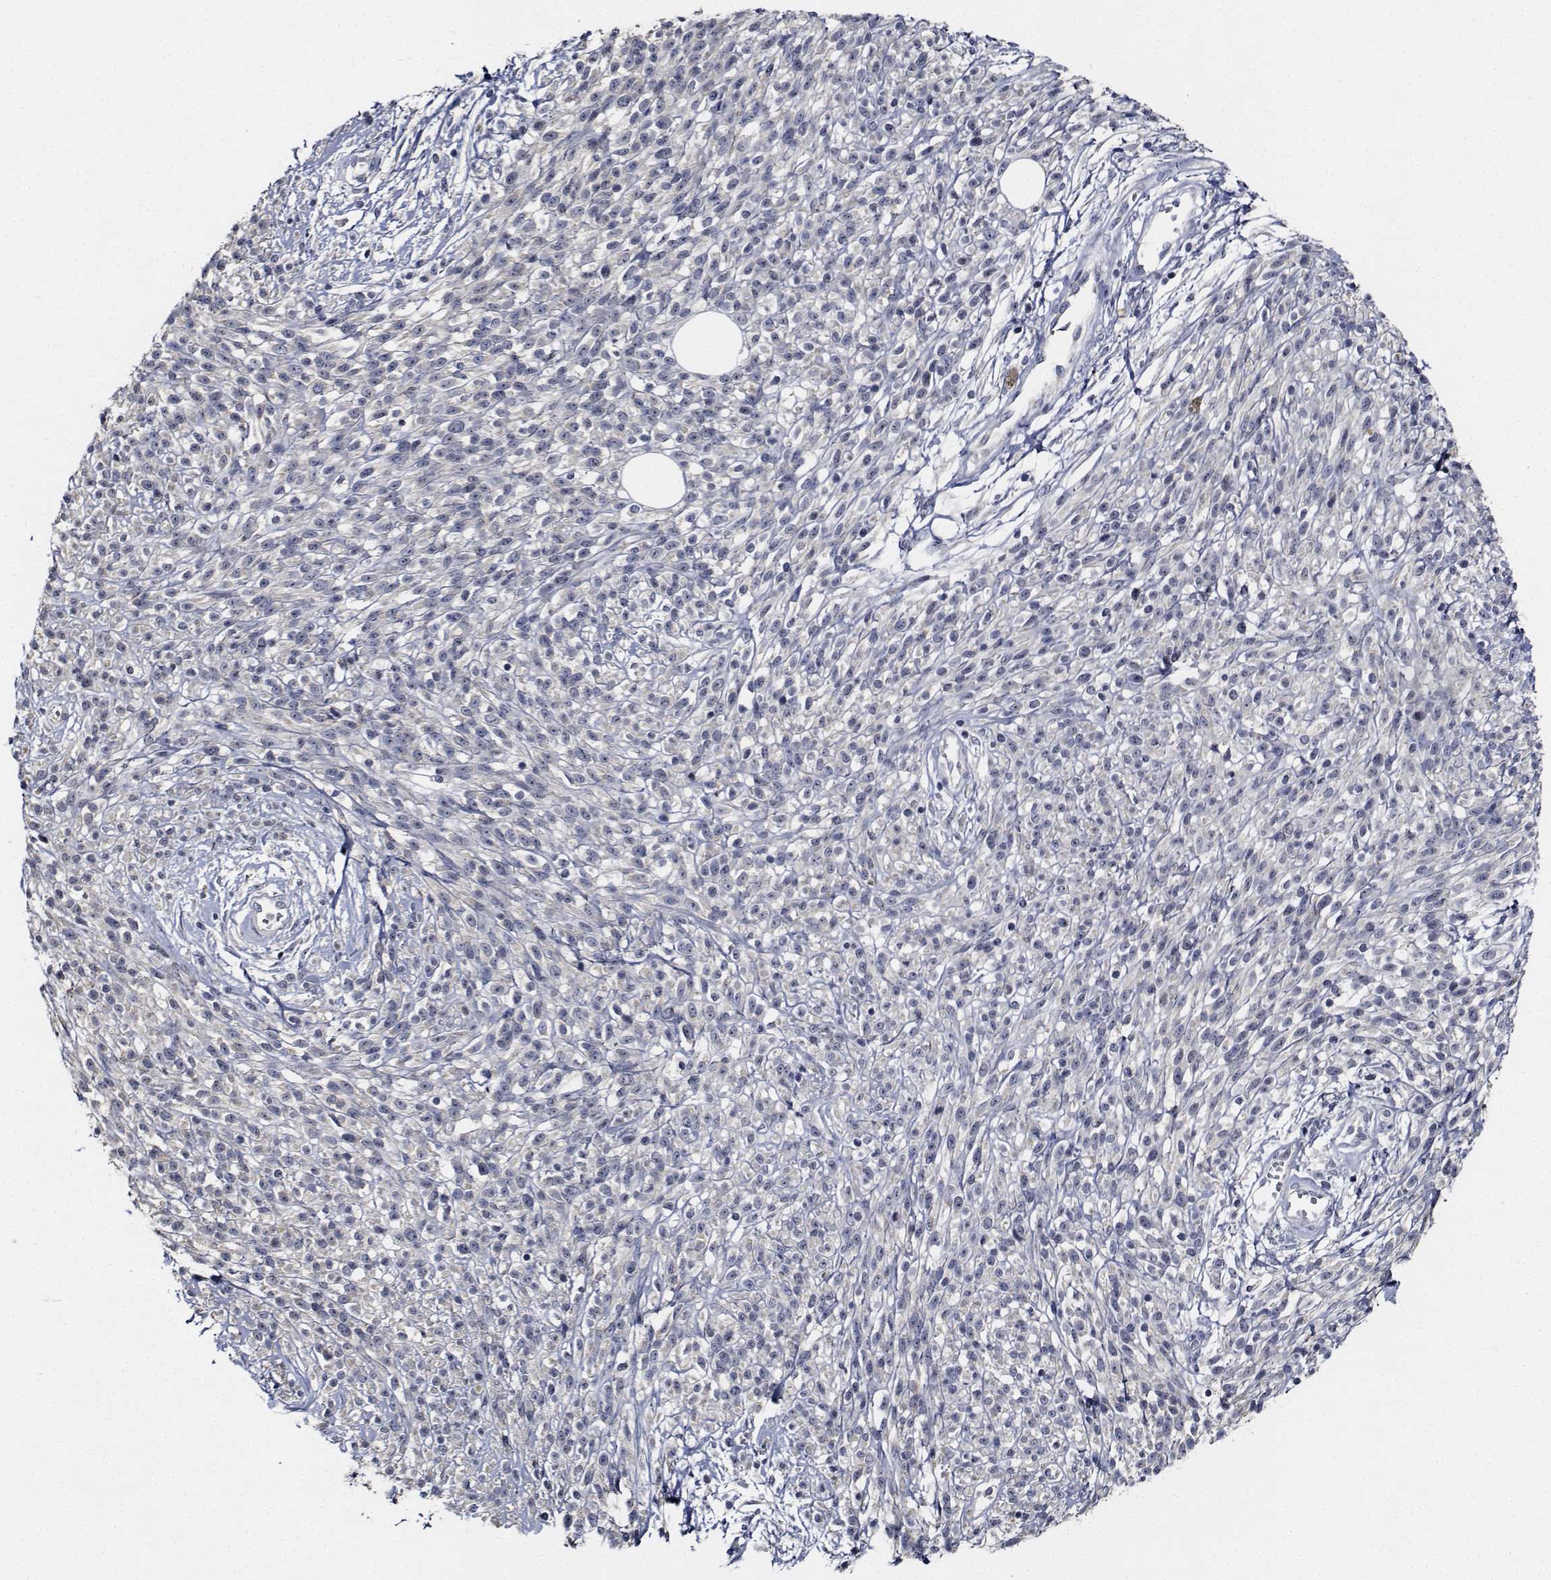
{"staining": {"intensity": "negative", "quantity": "none", "location": "none"}, "tissue": "melanoma", "cell_type": "Tumor cells", "image_type": "cancer", "snomed": [{"axis": "morphology", "description": "Malignant melanoma, NOS"}, {"axis": "topography", "description": "Skin"}, {"axis": "topography", "description": "Skin of trunk"}], "caption": "Immunohistochemistry (IHC) image of malignant melanoma stained for a protein (brown), which shows no positivity in tumor cells.", "gene": "NVL", "patient": {"sex": "male", "age": 74}}